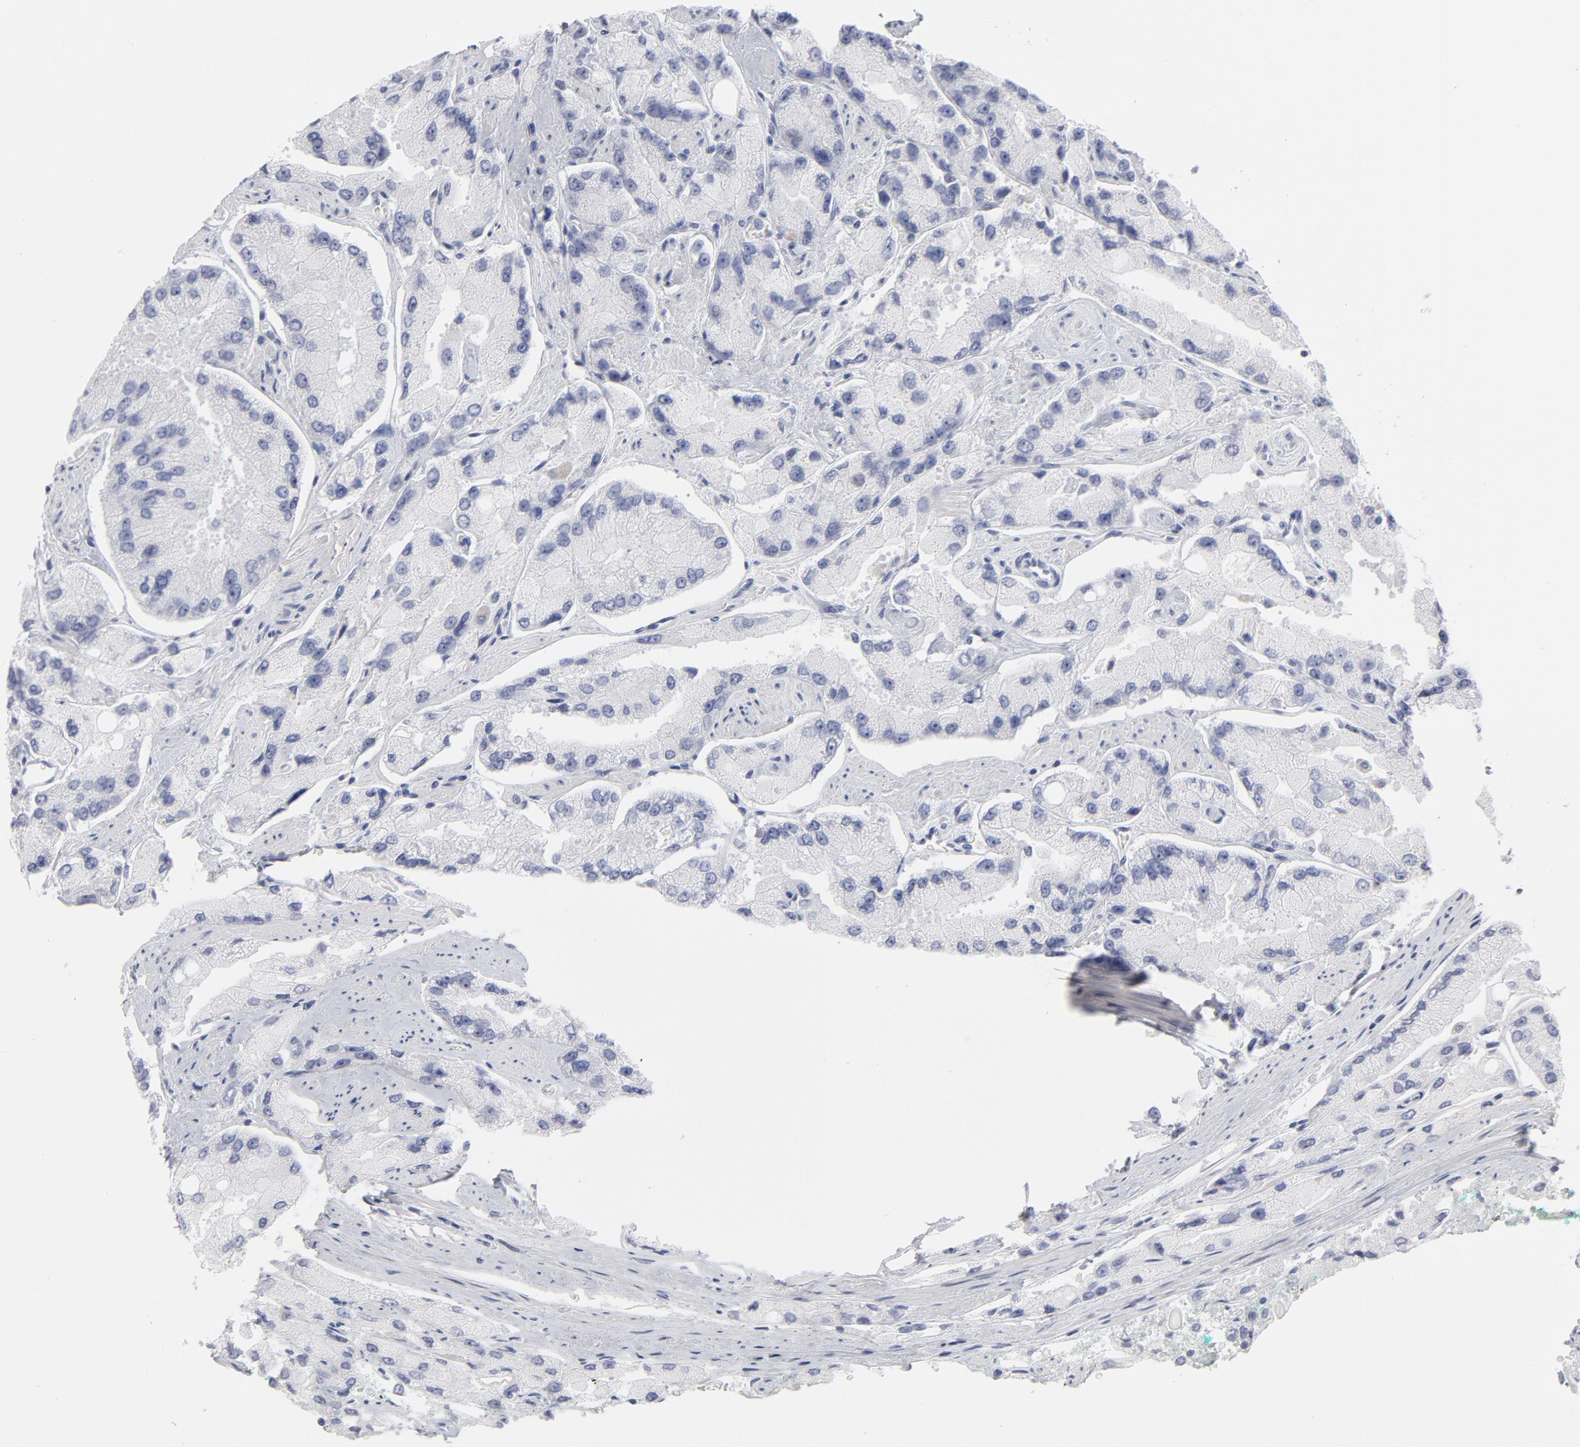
{"staining": {"intensity": "negative", "quantity": "none", "location": "none"}, "tissue": "prostate cancer", "cell_type": "Tumor cells", "image_type": "cancer", "snomed": [{"axis": "morphology", "description": "Adenocarcinoma, High grade"}, {"axis": "topography", "description": "Prostate"}], "caption": "Immunohistochemistry photomicrograph of human prostate cancer stained for a protein (brown), which shows no expression in tumor cells.", "gene": "MCM7", "patient": {"sex": "male", "age": 58}}